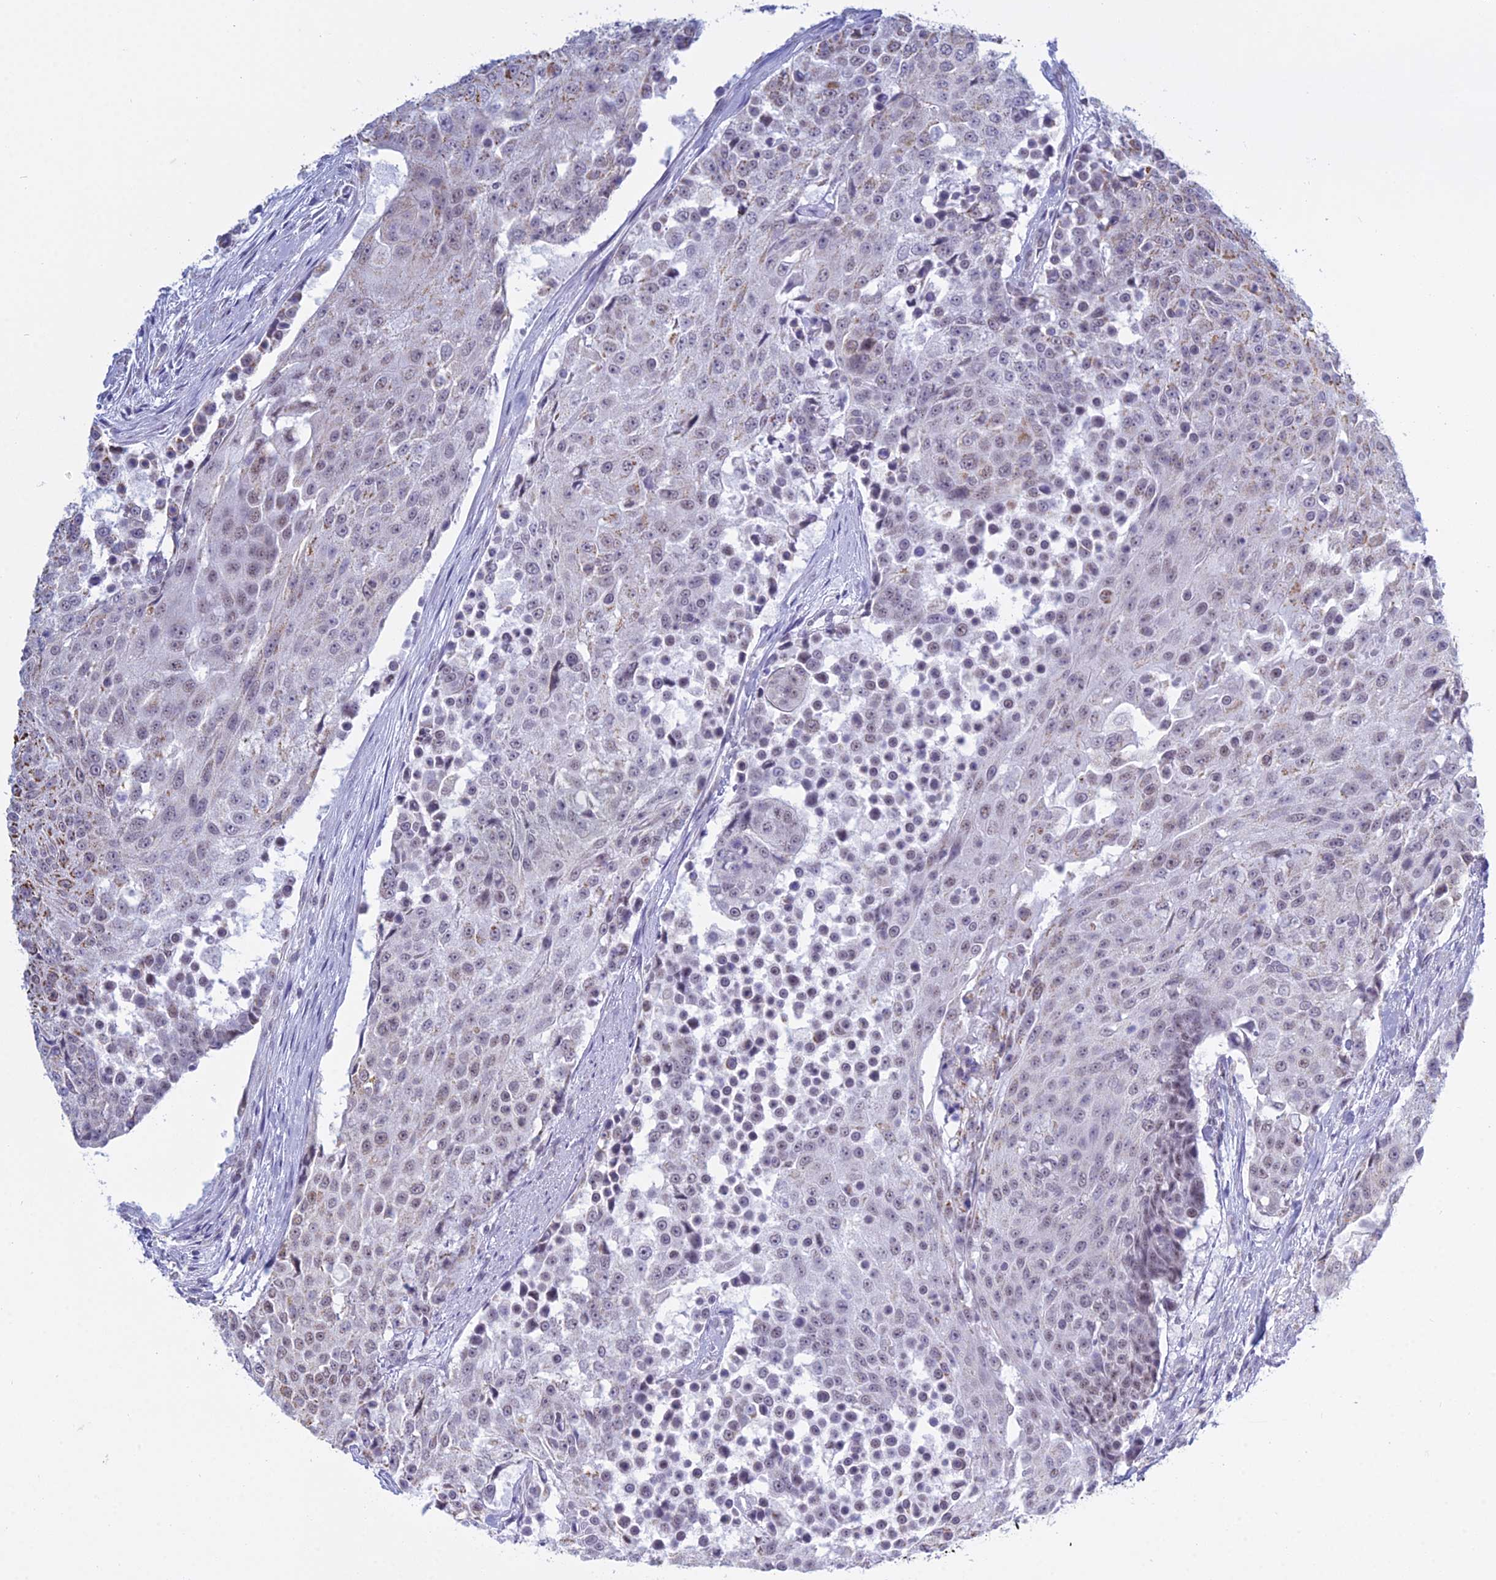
{"staining": {"intensity": "weak", "quantity": "<25%", "location": "cytoplasmic/membranous,nuclear"}, "tissue": "urothelial cancer", "cell_type": "Tumor cells", "image_type": "cancer", "snomed": [{"axis": "morphology", "description": "Urothelial carcinoma, High grade"}, {"axis": "topography", "description": "Urinary bladder"}], "caption": "Tumor cells are negative for protein expression in human urothelial cancer.", "gene": "KLF14", "patient": {"sex": "female", "age": 63}}